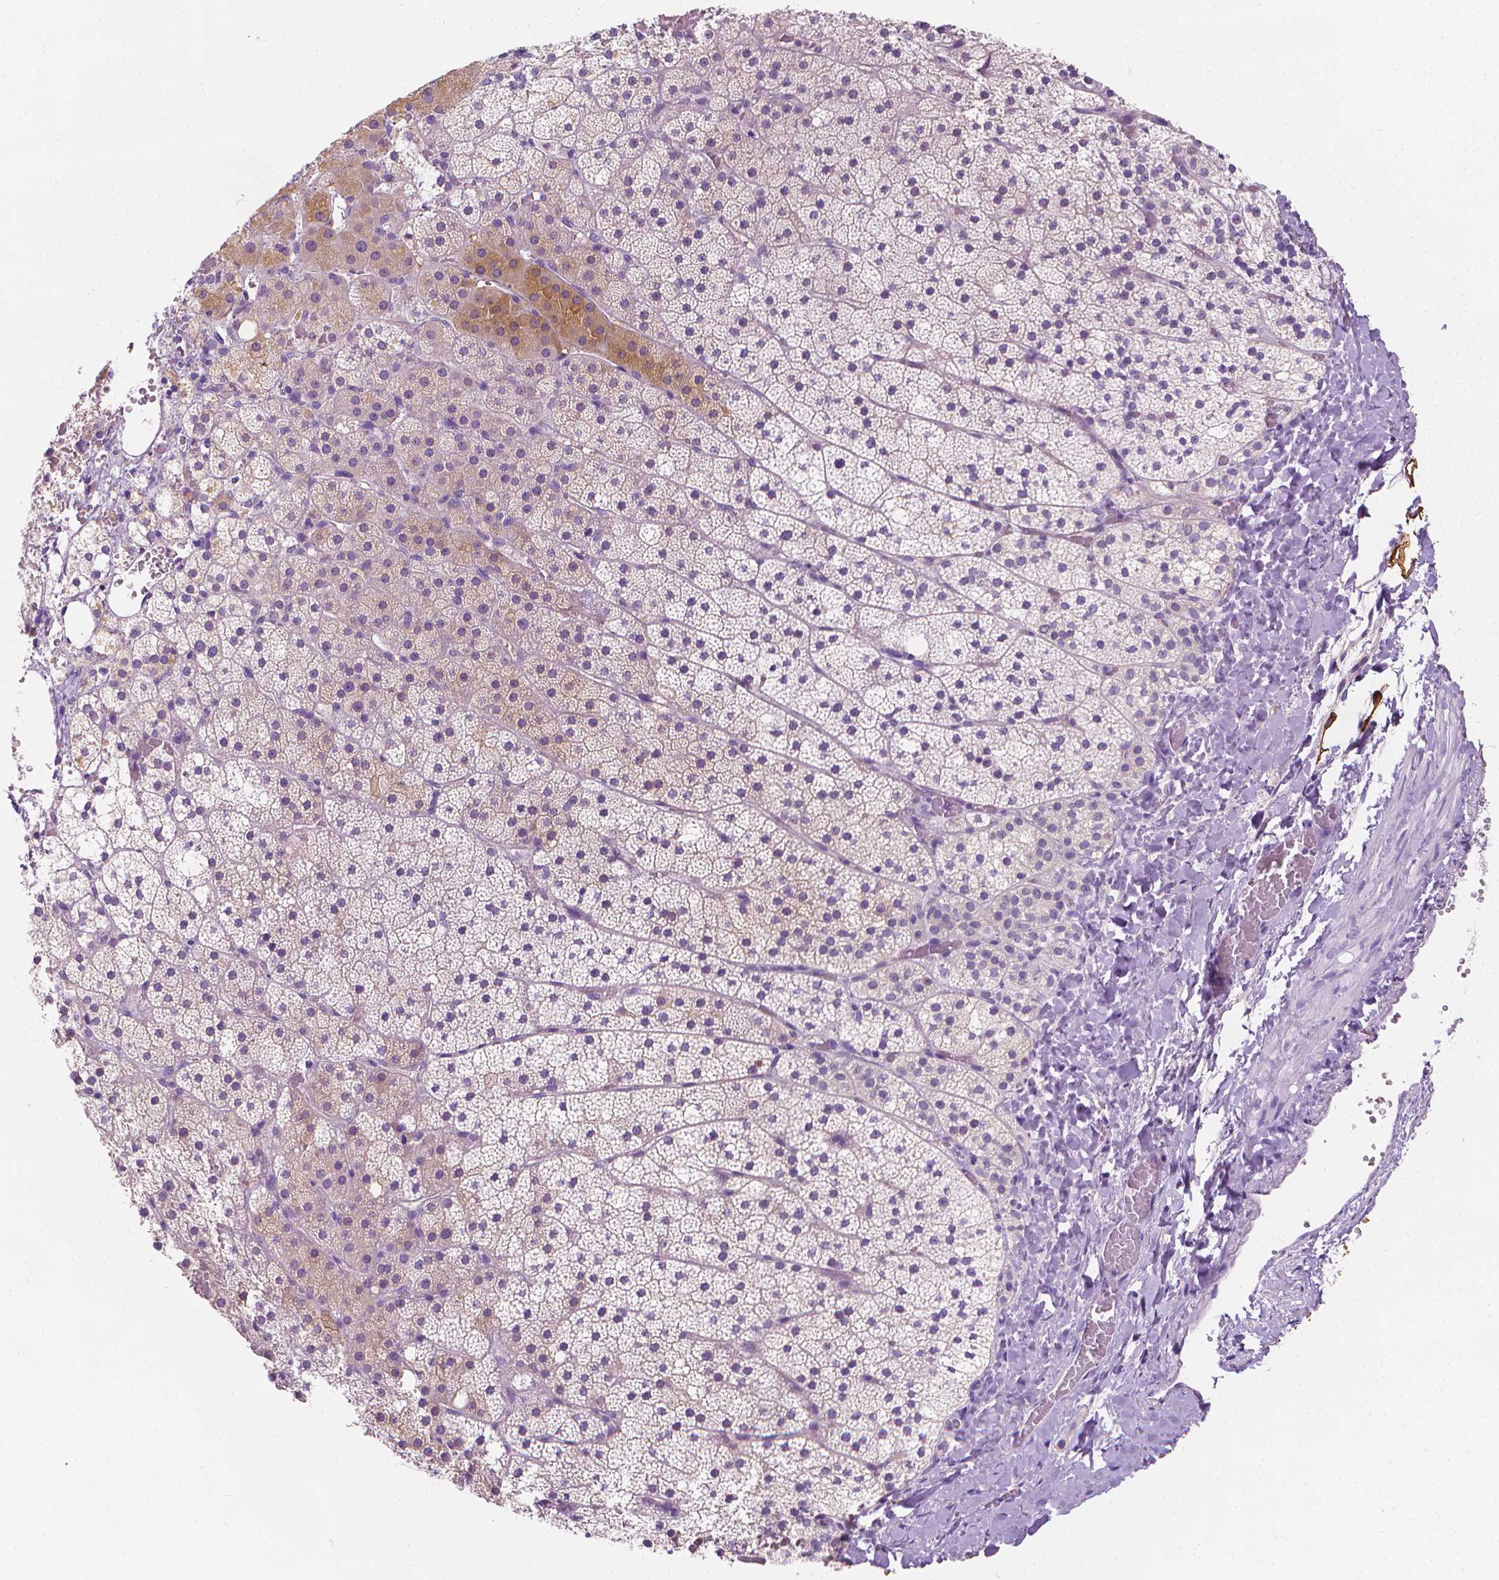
{"staining": {"intensity": "moderate", "quantity": "<25%", "location": "cytoplasmic/membranous"}, "tissue": "adrenal gland", "cell_type": "Glandular cells", "image_type": "normal", "snomed": [{"axis": "morphology", "description": "Normal tissue, NOS"}, {"axis": "topography", "description": "Adrenal gland"}], "caption": "Brown immunohistochemical staining in normal human adrenal gland shows moderate cytoplasmic/membranous expression in about <25% of glandular cells. The staining was performed using DAB (3,3'-diaminobenzidine) to visualize the protein expression in brown, while the nuclei were stained in blue with hematoxylin (Magnification: 20x).", "gene": "FASN", "patient": {"sex": "male", "age": 53}}